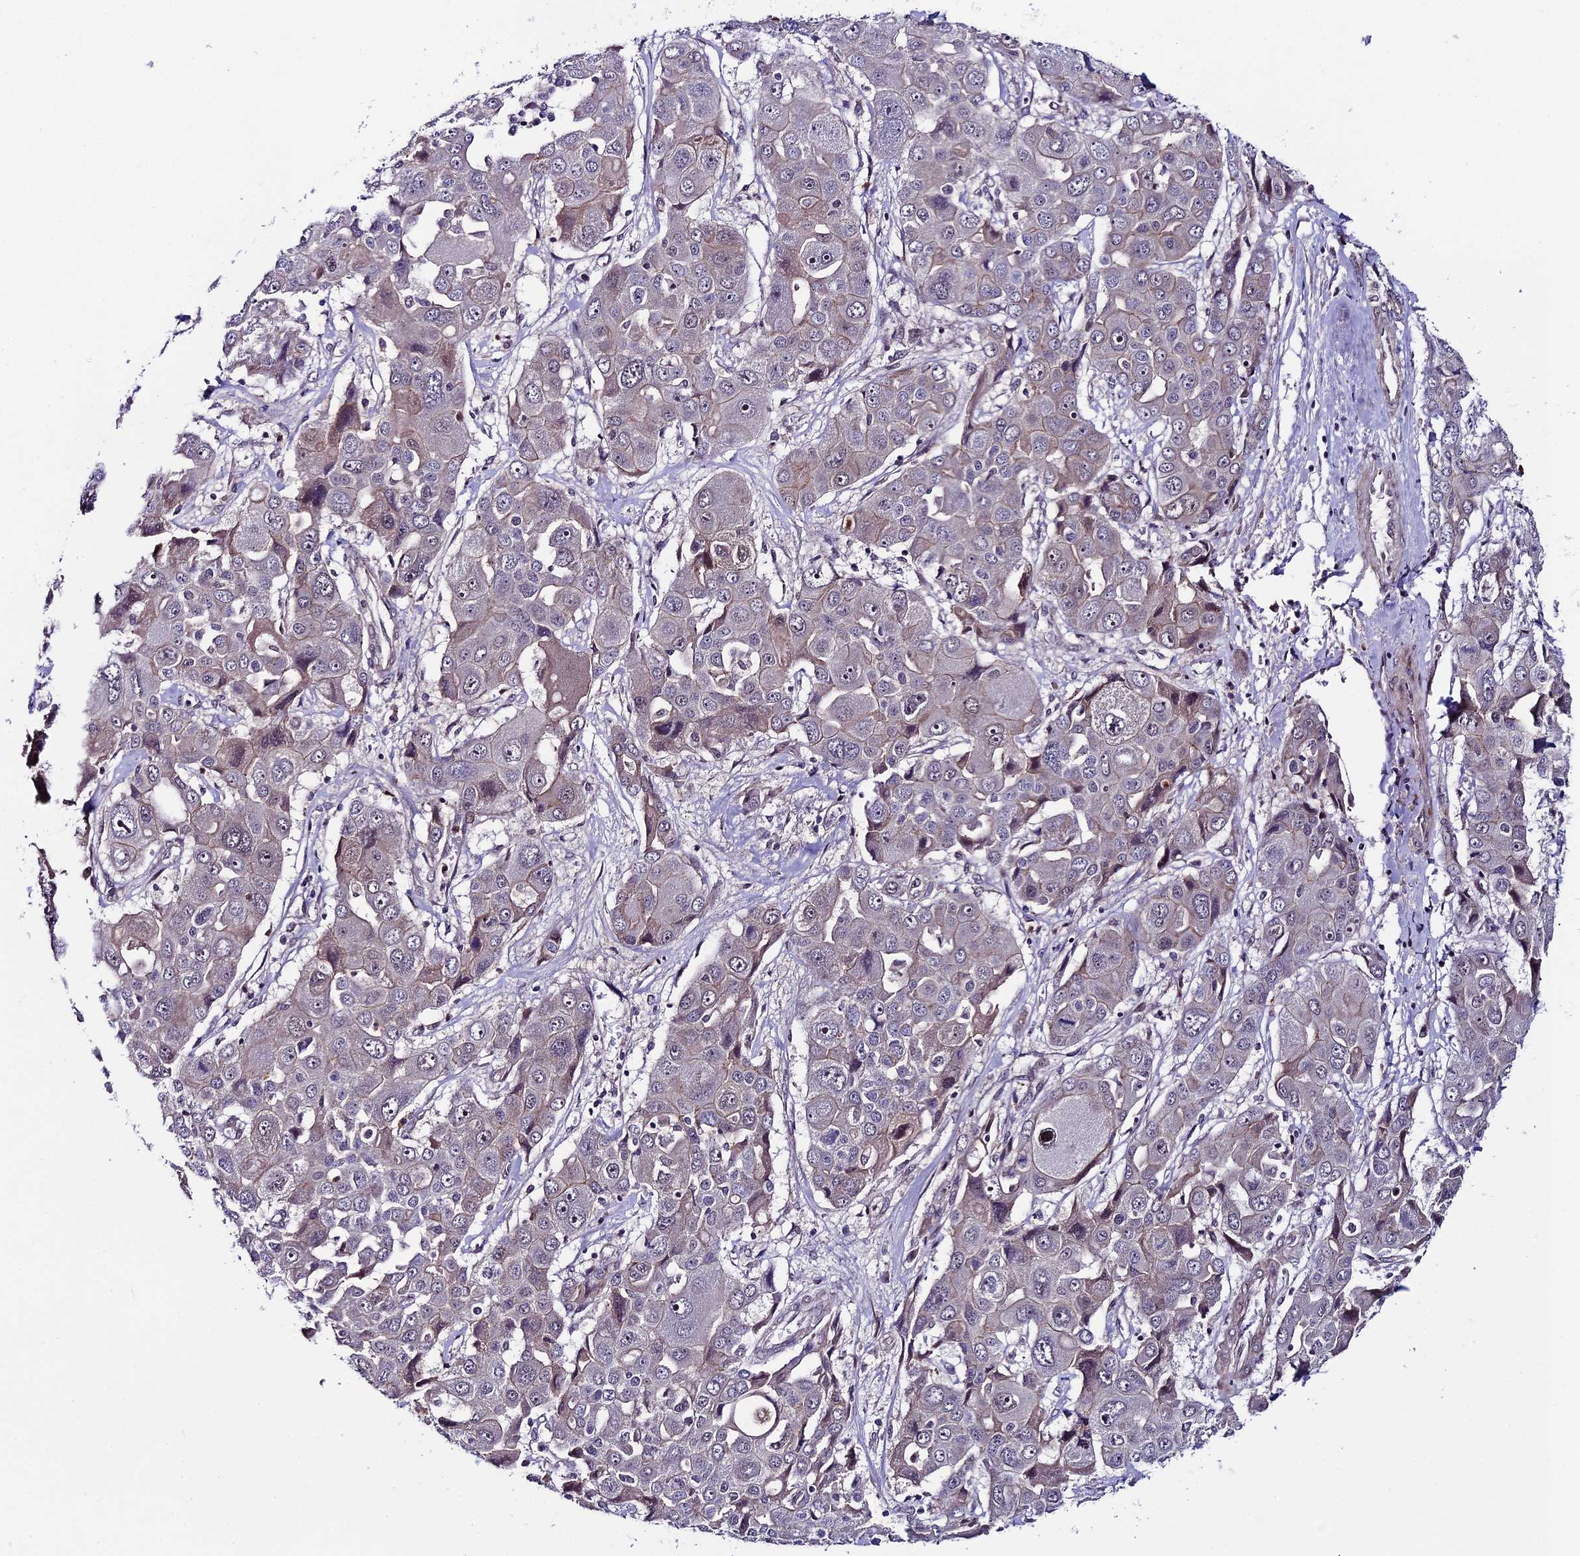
{"staining": {"intensity": "negative", "quantity": "none", "location": "none"}, "tissue": "liver cancer", "cell_type": "Tumor cells", "image_type": "cancer", "snomed": [{"axis": "morphology", "description": "Cholangiocarcinoma"}, {"axis": "topography", "description": "Liver"}], "caption": "Immunohistochemistry micrograph of liver cancer stained for a protein (brown), which shows no positivity in tumor cells.", "gene": "SIPA1L3", "patient": {"sex": "male", "age": 67}}